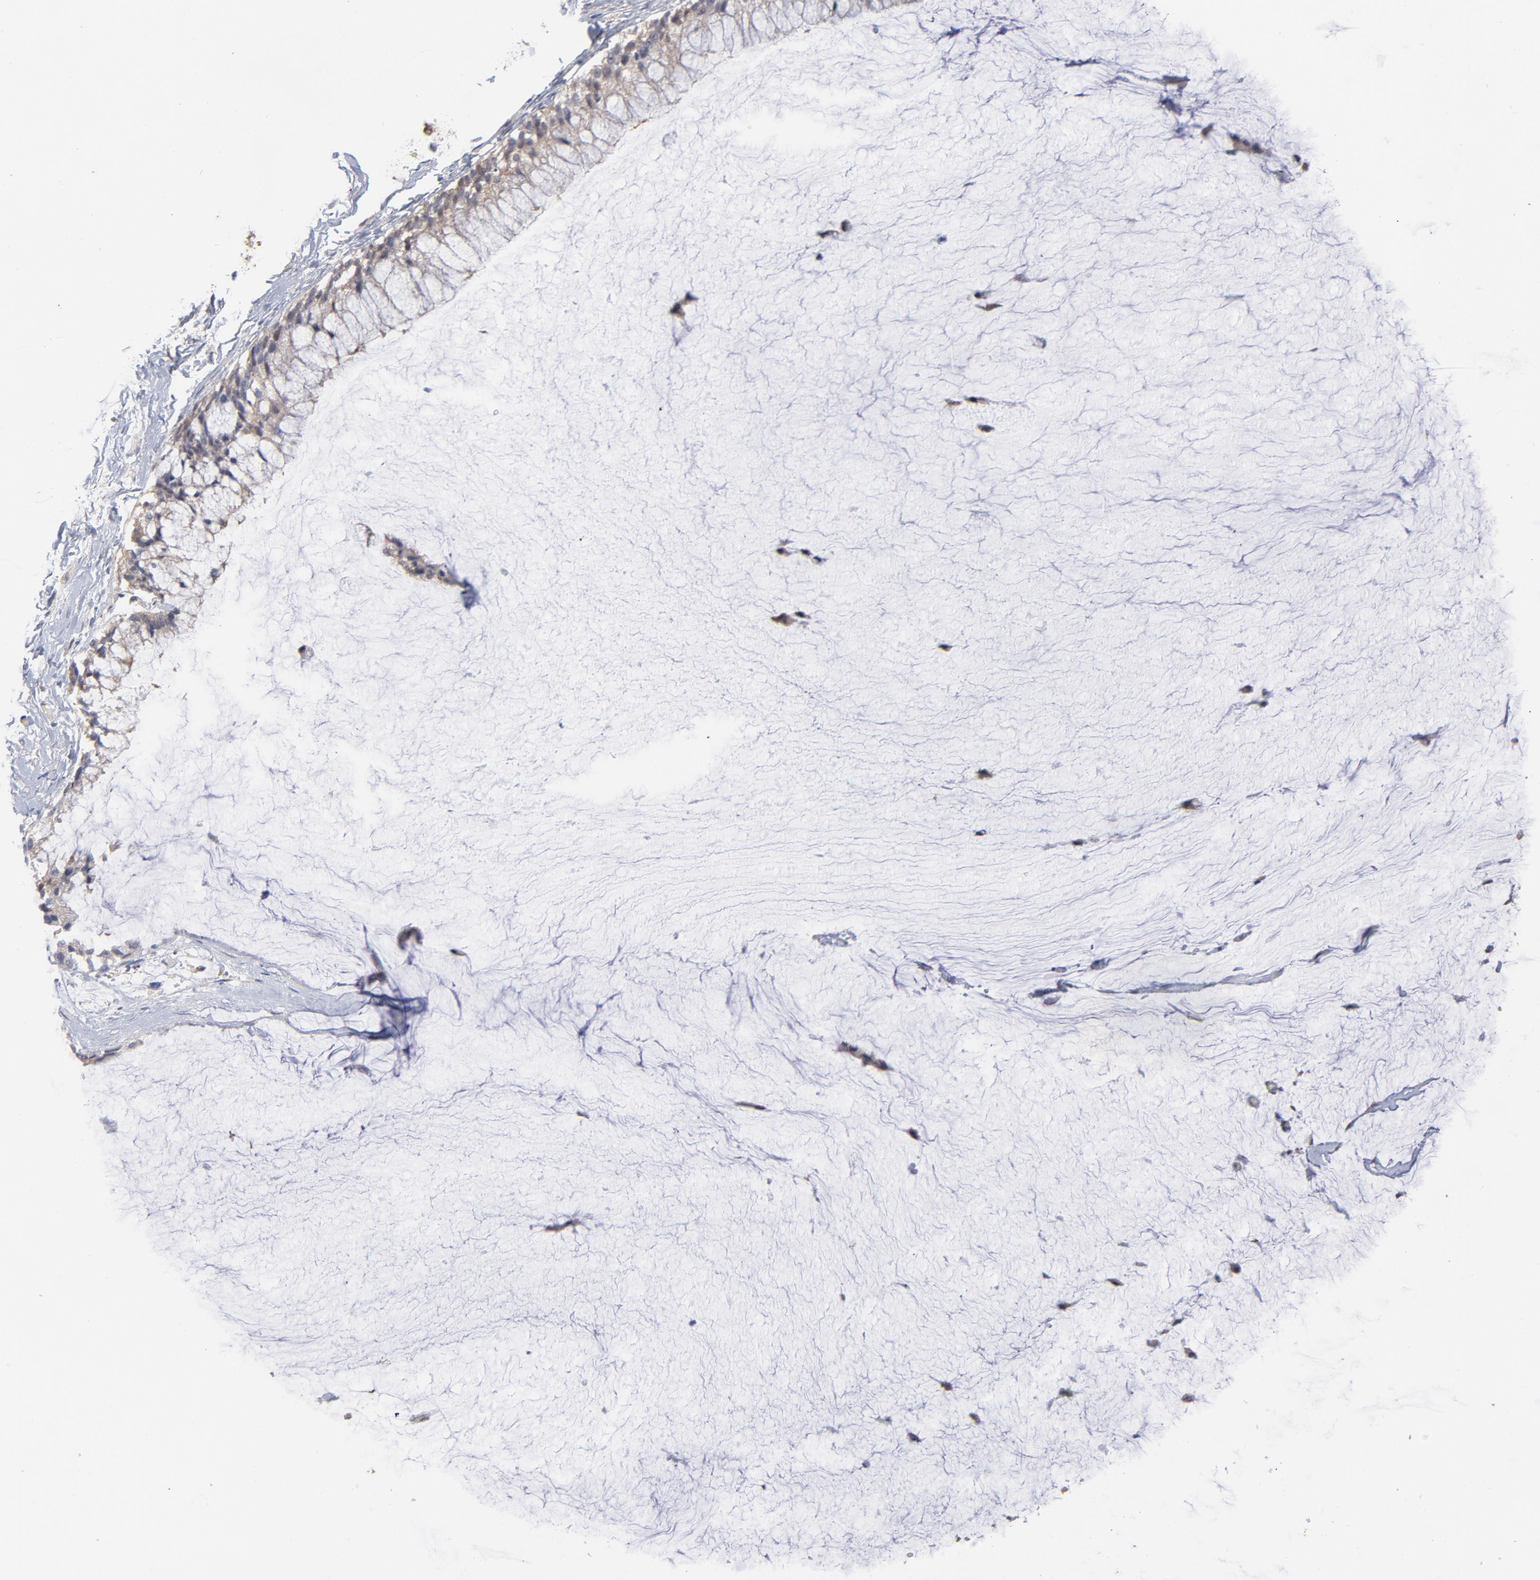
{"staining": {"intensity": "weak", "quantity": "25%-75%", "location": "cytoplasmic/membranous"}, "tissue": "ovarian cancer", "cell_type": "Tumor cells", "image_type": "cancer", "snomed": [{"axis": "morphology", "description": "Cystadenocarcinoma, mucinous, NOS"}, {"axis": "topography", "description": "Ovary"}], "caption": "Protein analysis of ovarian cancer (mucinous cystadenocarcinoma) tissue exhibits weak cytoplasmic/membranous positivity in approximately 25%-75% of tumor cells. The protein of interest is shown in brown color, while the nuclei are stained blue.", "gene": "MAP2K2", "patient": {"sex": "female", "age": 39}}